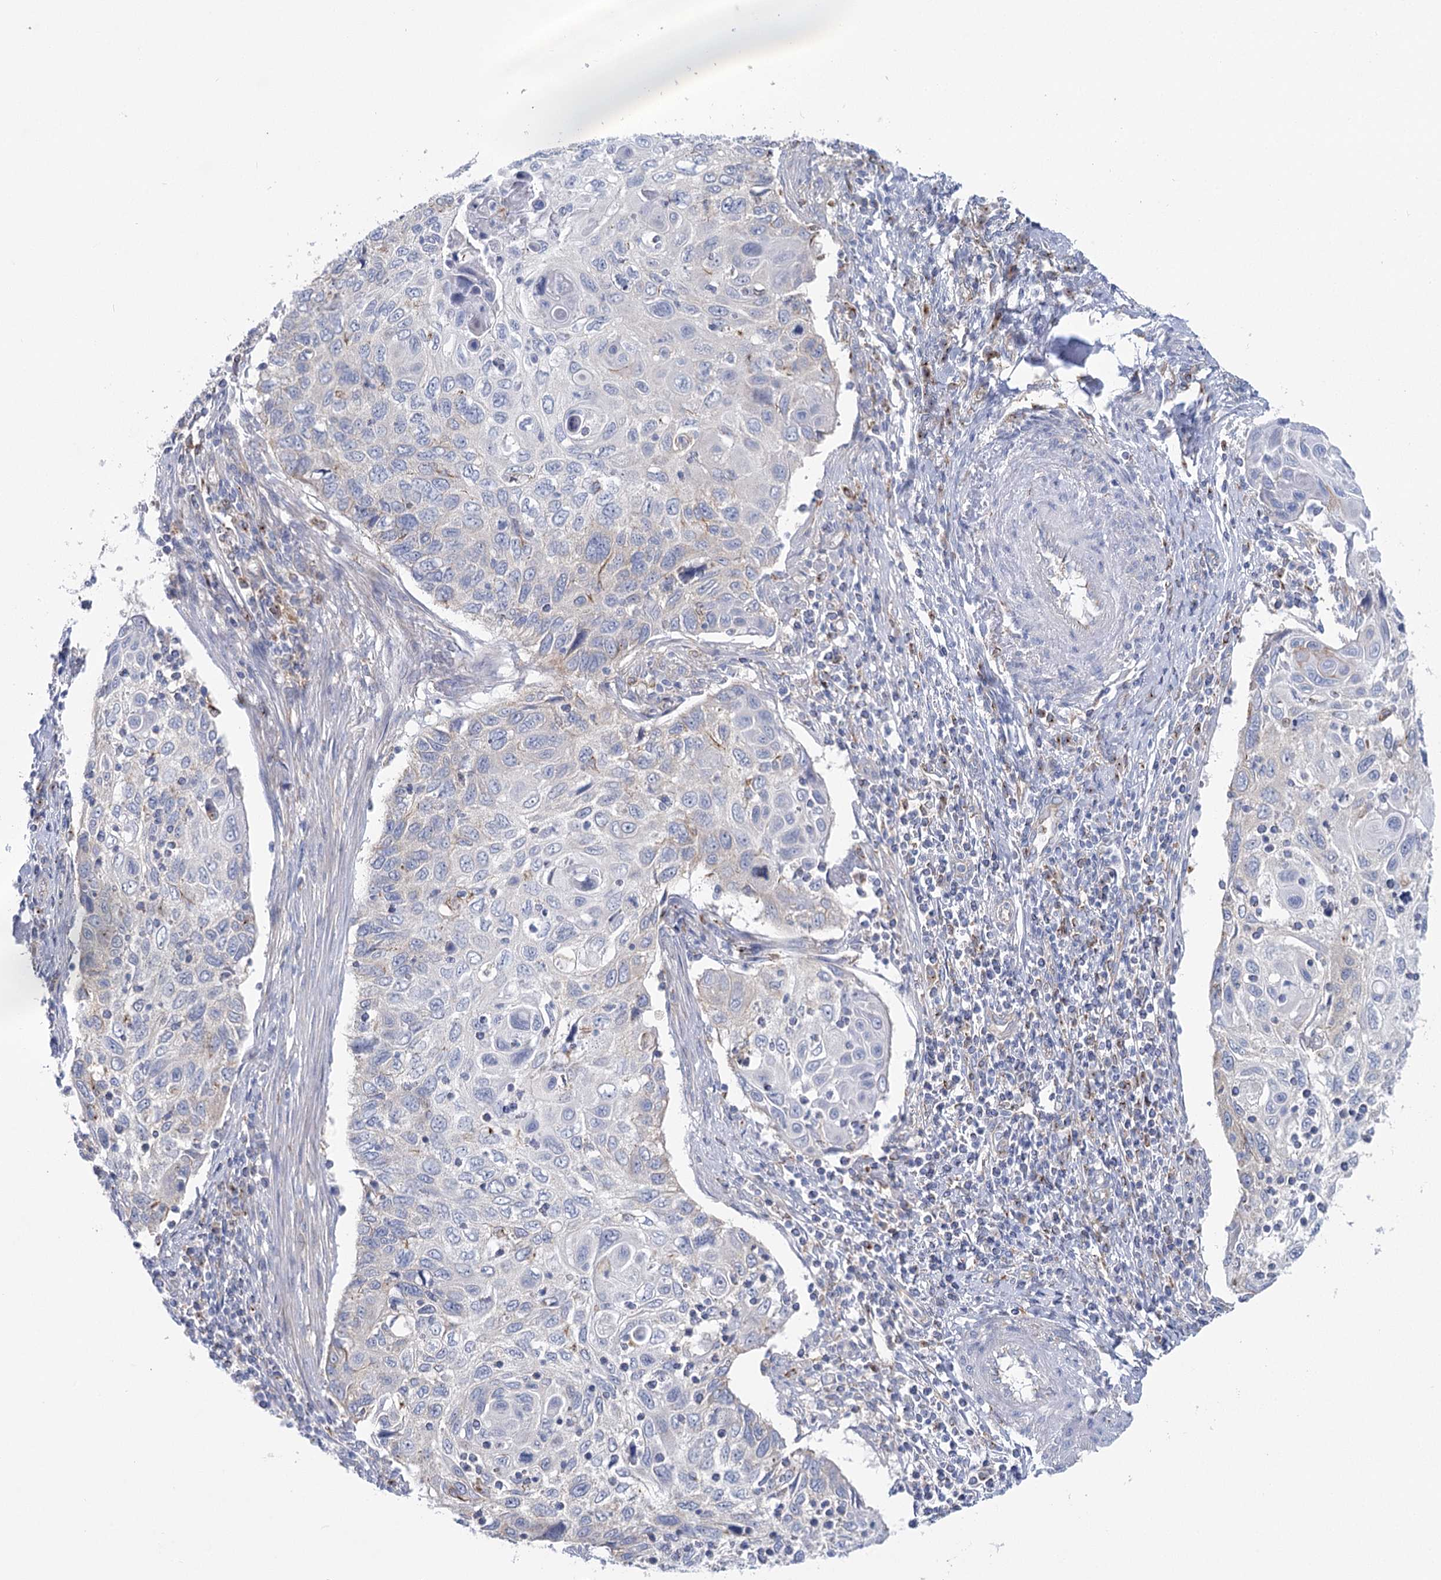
{"staining": {"intensity": "negative", "quantity": "none", "location": "none"}, "tissue": "cervical cancer", "cell_type": "Tumor cells", "image_type": "cancer", "snomed": [{"axis": "morphology", "description": "Squamous cell carcinoma, NOS"}, {"axis": "topography", "description": "Cervix"}], "caption": "IHC micrograph of neoplastic tissue: squamous cell carcinoma (cervical) stained with DAB exhibits no significant protein expression in tumor cells.", "gene": "CCDC88A", "patient": {"sex": "female", "age": 70}}